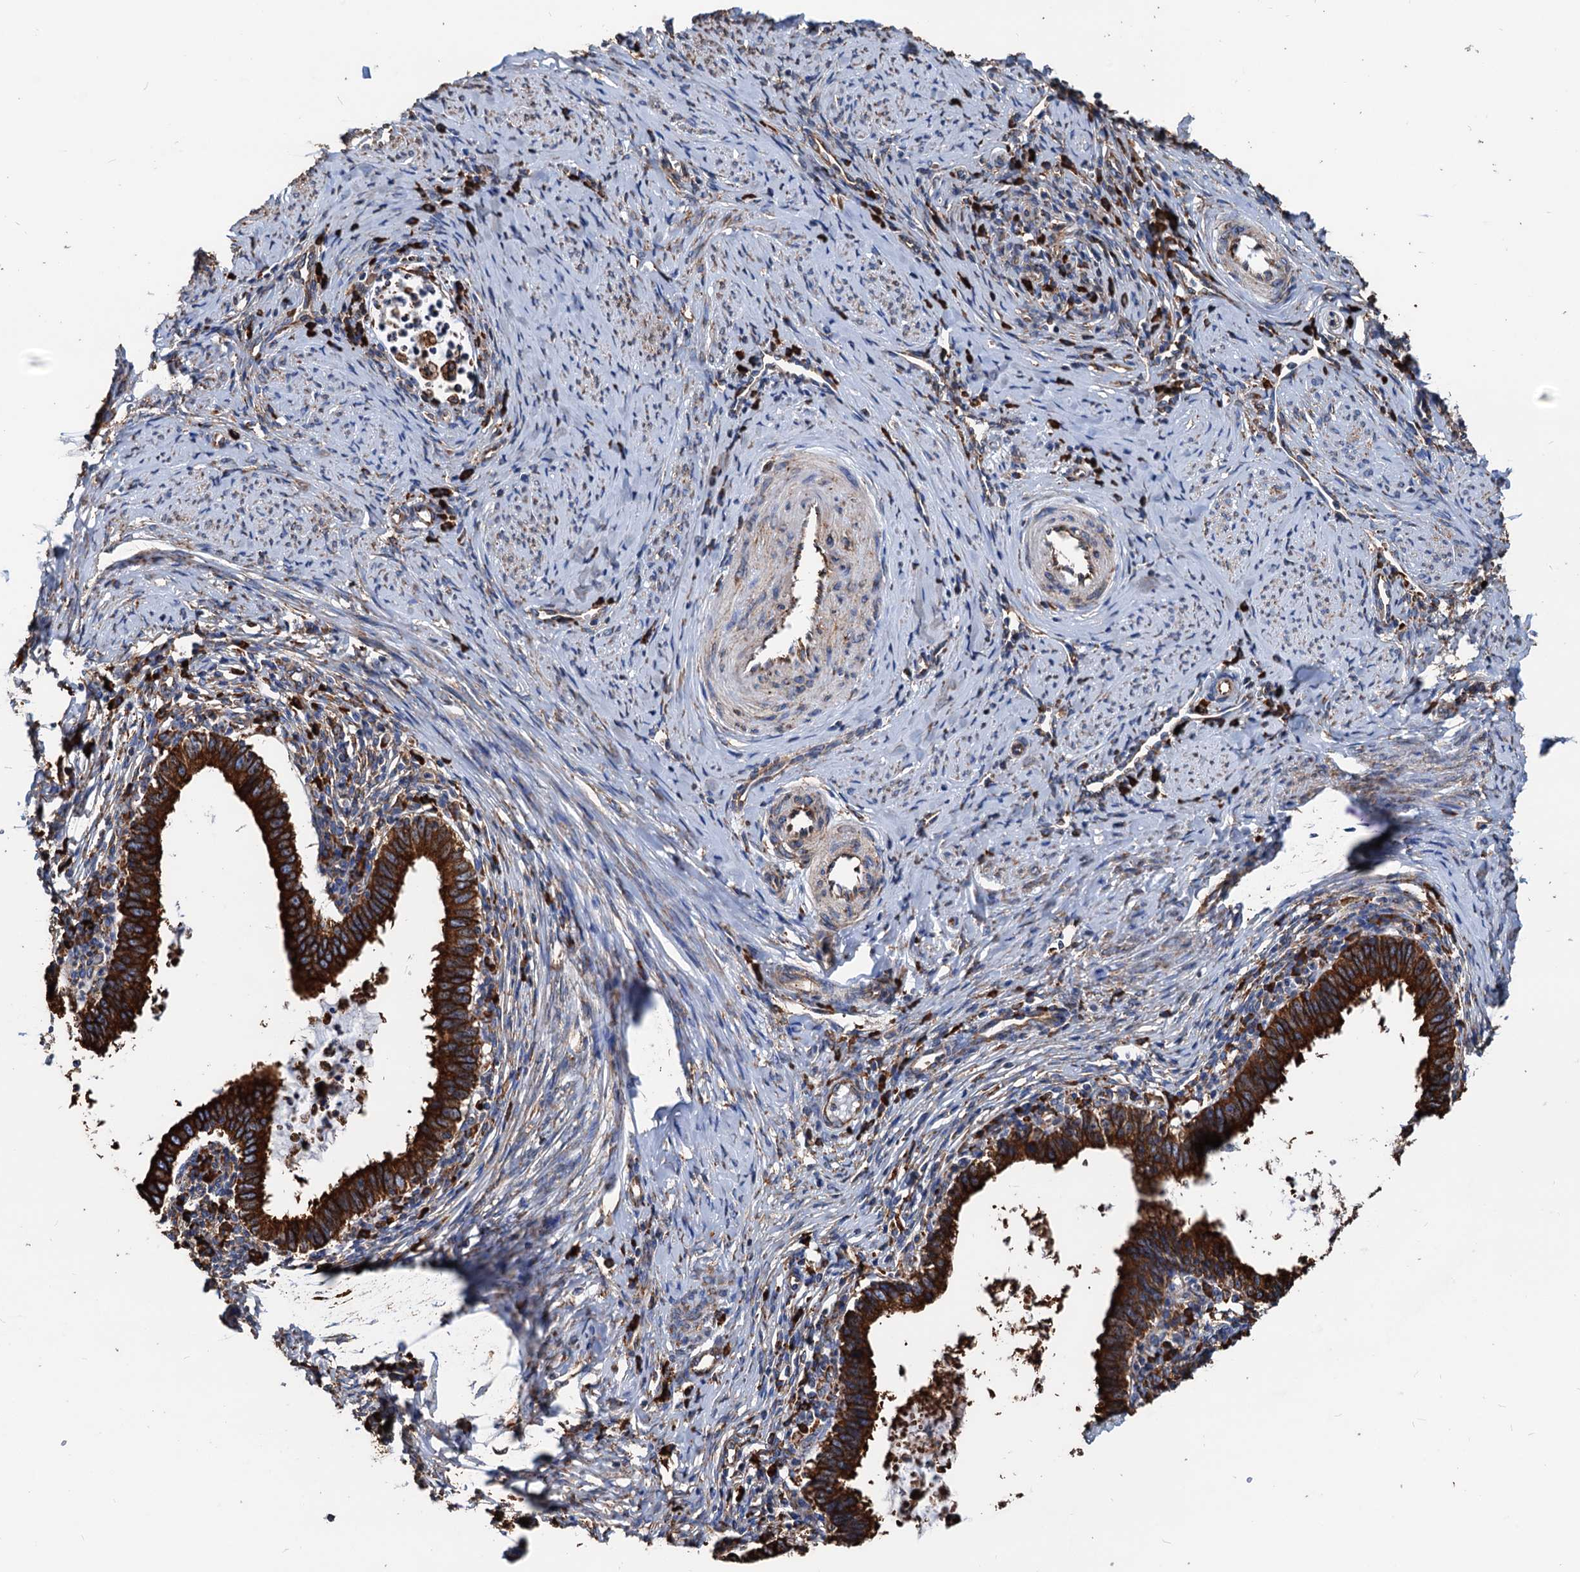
{"staining": {"intensity": "strong", "quantity": ">75%", "location": "cytoplasmic/membranous"}, "tissue": "cervical cancer", "cell_type": "Tumor cells", "image_type": "cancer", "snomed": [{"axis": "morphology", "description": "Adenocarcinoma, NOS"}, {"axis": "topography", "description": "Cervix"}], "caption": "Protein expression analysis of human cervical cancer reveals strong cytoplasmic/membranous staining in approximately >75% of tumor cells.", "gene": "HSPA5", "patient": {"sex": "female", "age": 36}}